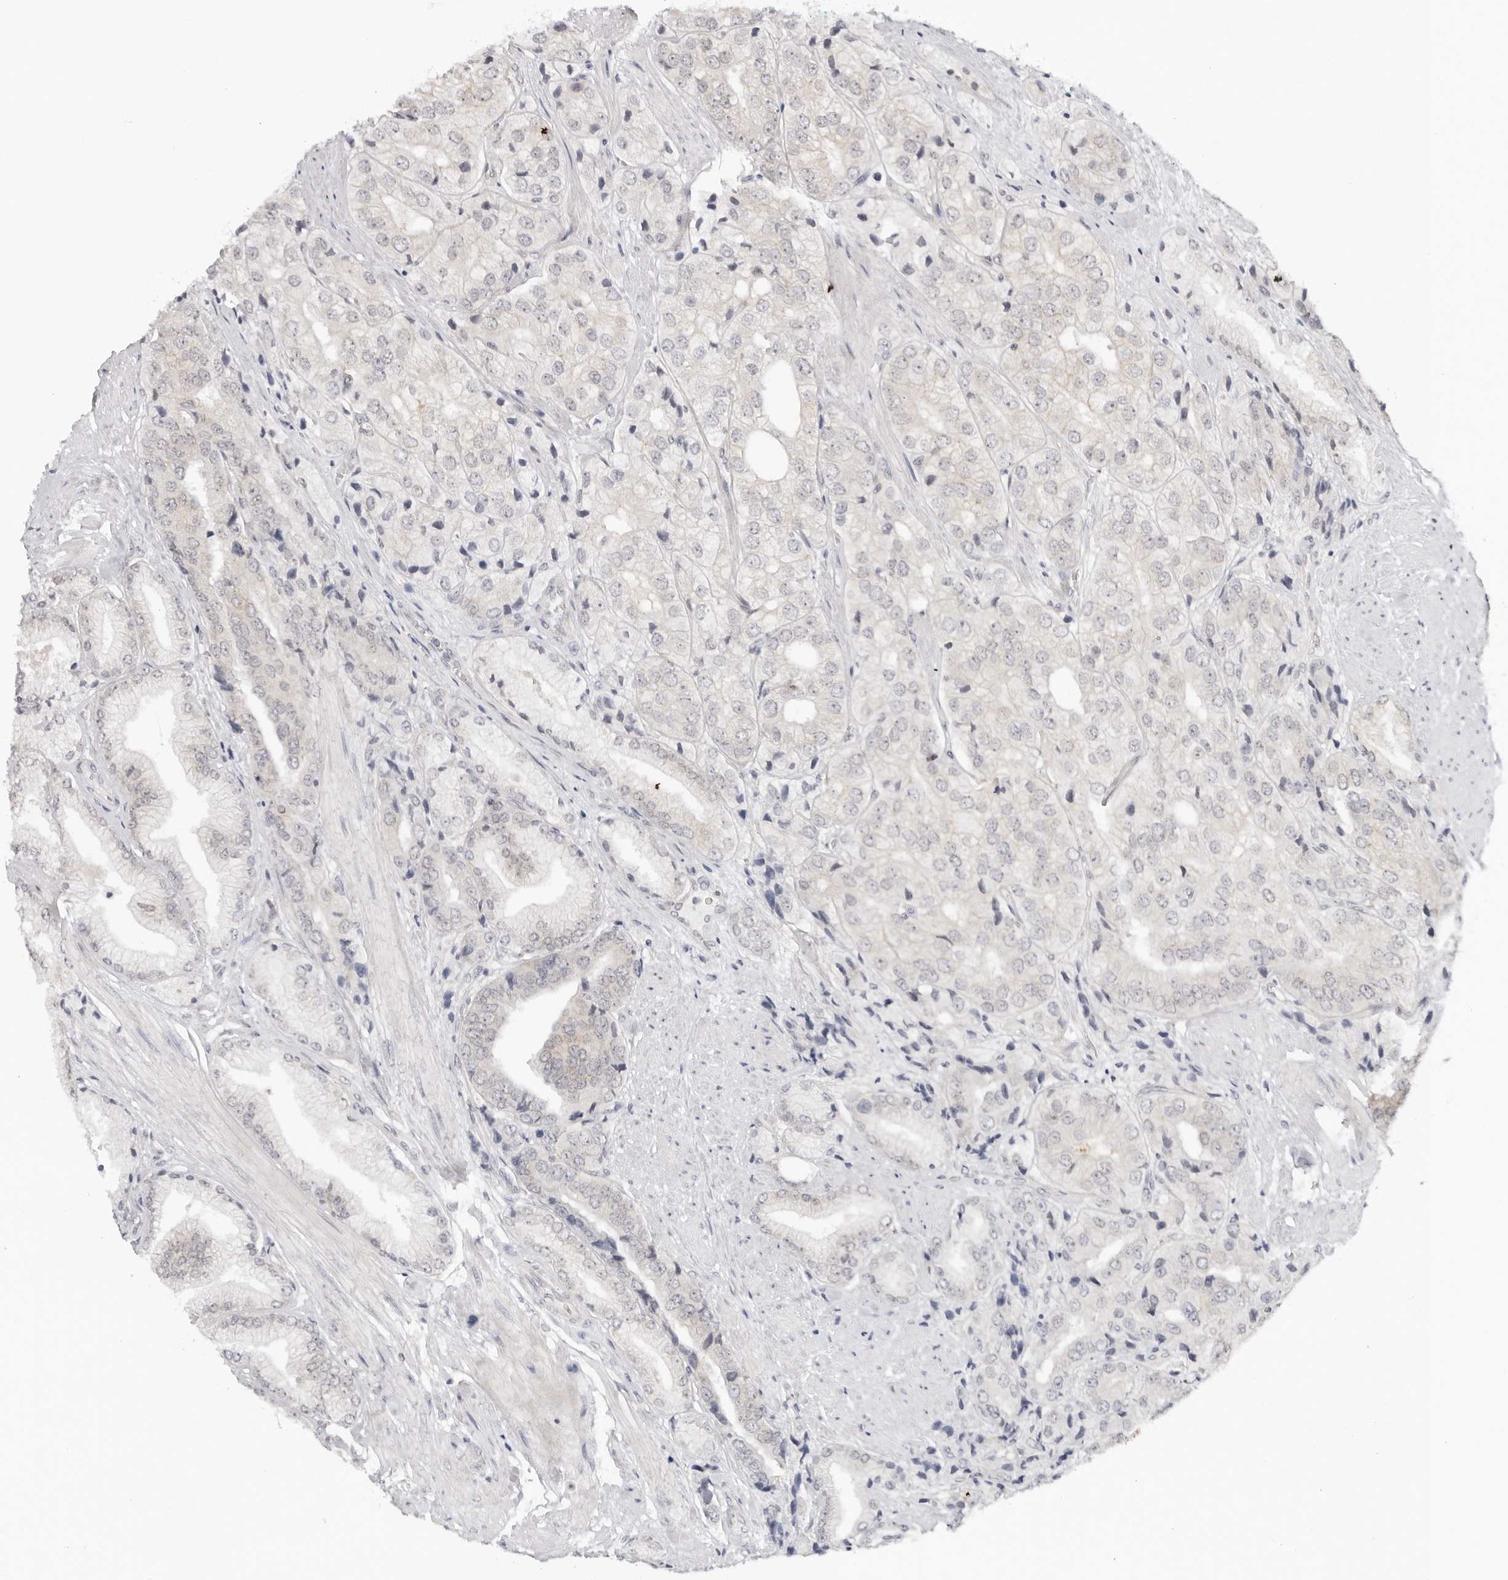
{"staining": {"intensity": "negative", "quantity": "none", "location": "none"}, "tissue": "prostate cancer", "cell_type": "Tumor cells", "image_type": "cancer", "snomed": [{"axis": "morphology", "description": "Adenocarcinoma, High grade"}, {"axis": "topography", "description": "Prostate"}], "caption": "Immunohistochemical staining of human prostate cancer (high-grade adenocarcinoma) reveals no significant positivity in tumor cells. The staining was performed using DAB (3,3'-diaminobenzidine) to visualize the protein expression in brown, while the nuclei were stained in blue with hematoxylin (Magnification: 20x).", "gene": "TRAPPC3", "patient": {"sex": "male", "age": 50}}